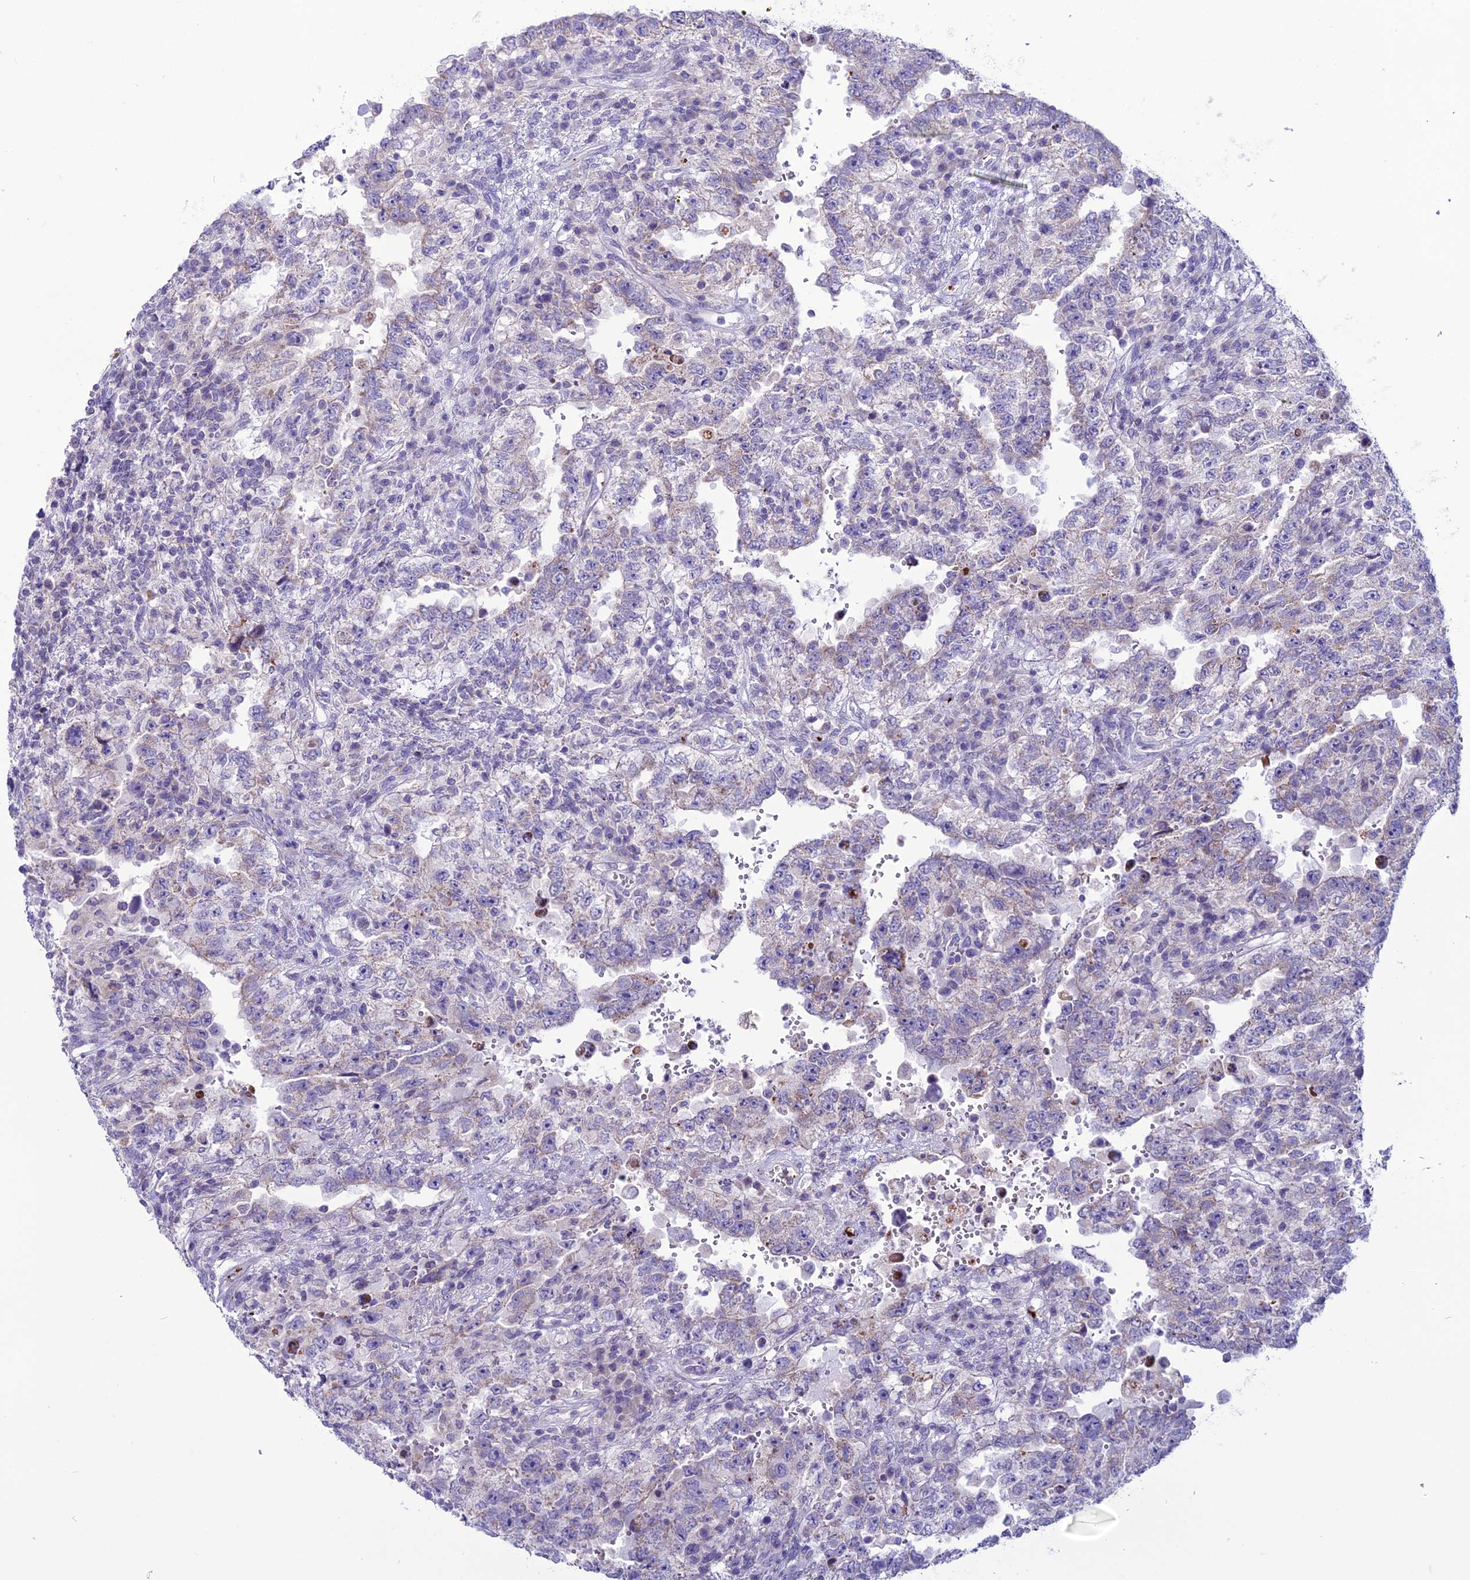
{"staining": {"intensity": "weak", "quantity": "<25%", "location": "cytoplasmic/membranous"}, "tissue": "testis cancer", "cell_type": "Tumor cells", "image_type": "cancer", "snomed": [{"axis": "morphology", "description": "Carcinoma, Embryonal, NOS"}, {"axis": "topography", "description": "Testis"}], "caption": "A photomicrograph of human testis cancer is negative for staining in tumor cells.", "gene": "C21orf140", "patient": {"sex": "male", "age": 26}}